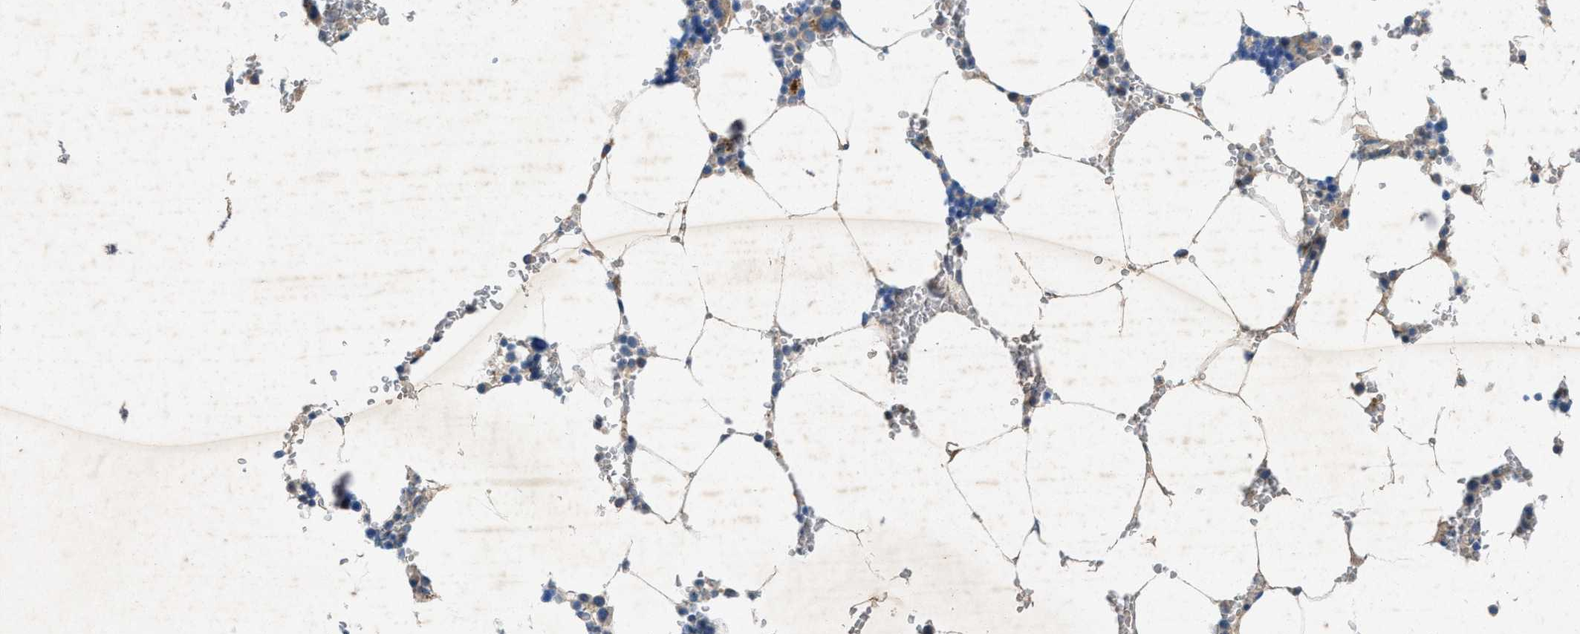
{"staining": {"intensity": "weak", "quantity": "25%-75%", "location": "cytoplasmic/membranous"}, "tissue": "bone marrow", "cell_type": "Hematopoietic cells", "image_type": "normal", "snomed": [{"axis": "morphology", "description": "Normal tissue, NOS"}, {"axis": "topography", "description": "Bone marrow"}], "caption": "This photomicrograph exhibits benign bone marrow stained with immunohistochemistry to label a protein in brown. The cytoplasmic/membranous of hematopoietic cells show weak positivity for the protein. Nuclei are counter-stained blue.", "gene": "URGCP", "patient": {"sex": "male", "age": 70}}